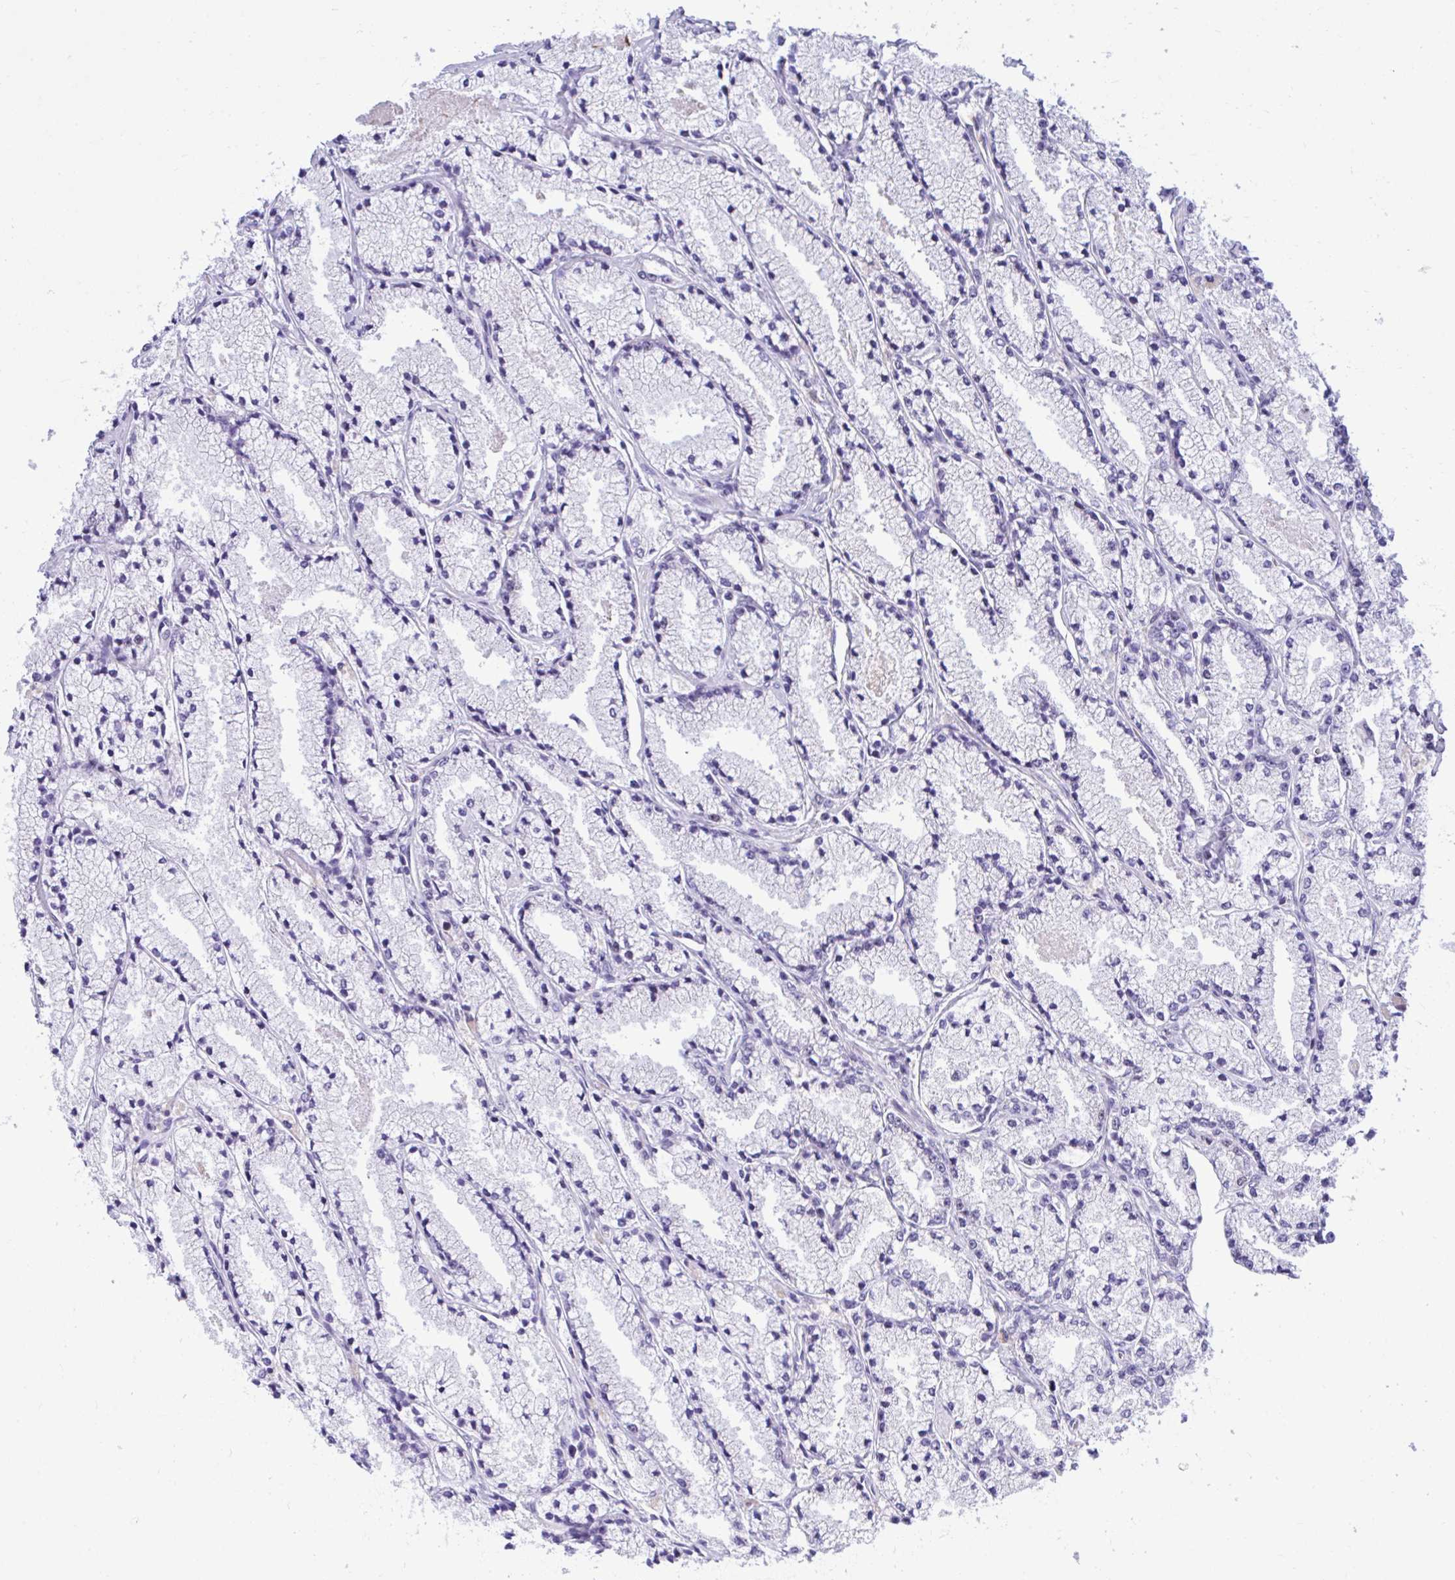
{"staining": {"intensity": "negative", "quantity": "none", "location": "none"}, "tissue": "prostate cancer", "cell_type": "Tumor cells", "image_type": "cancer", "snomed": [{"axis": "morphology", "description": "Adenocarcinoma, High grade"}, {"axis": "topography", "description": "Prostate"}], "caption": "Immunohistochemistry micrograph of neoplastic tissue: prostate cancer (high-grade adenocarcinoma) stained with DAB reveals no significant protein positivity in tumor cells.", "gene": "C1QL2", "patient": {"sex": "male", "age": 63}}